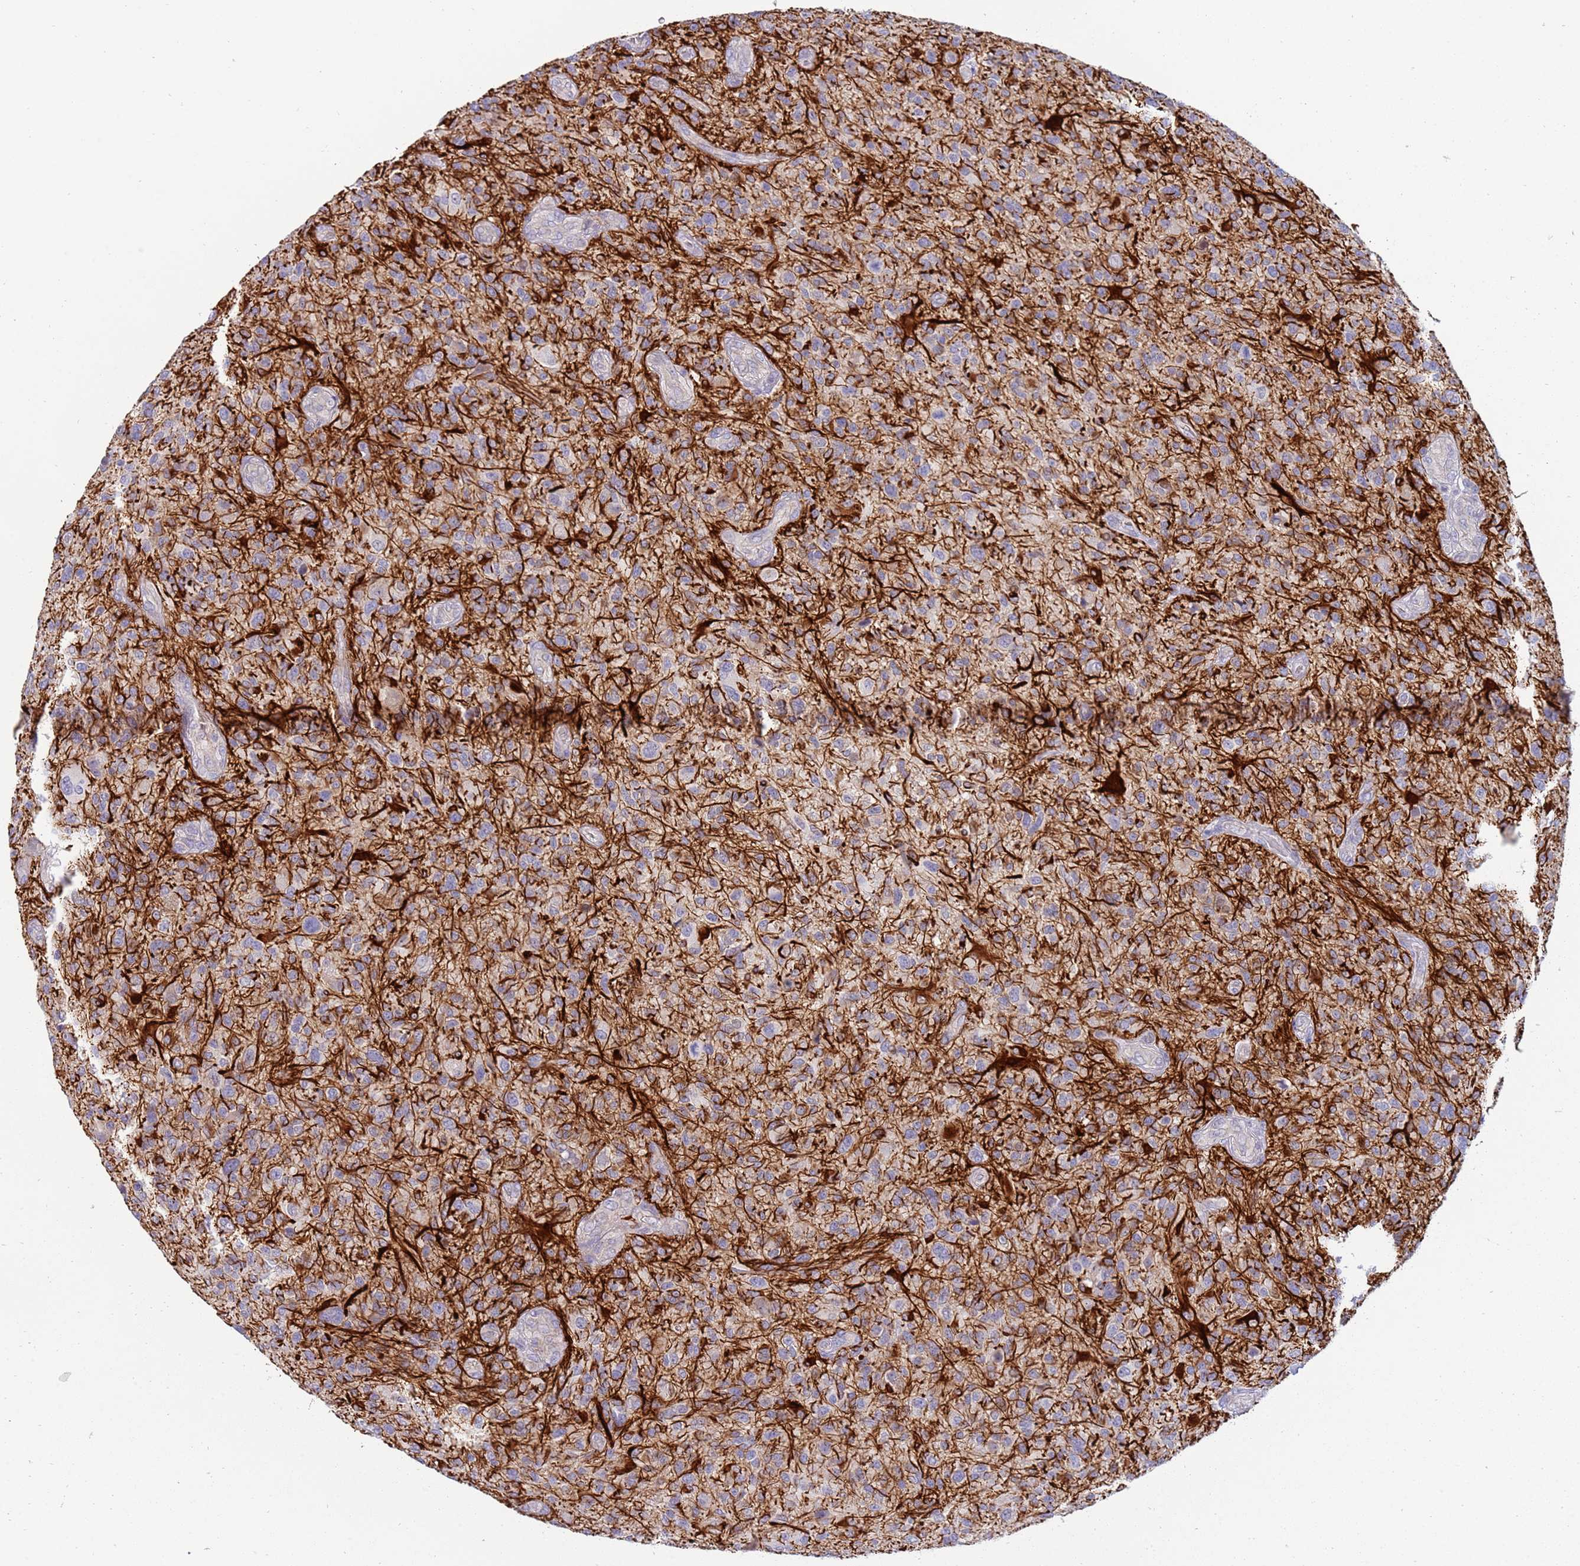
{"staining": {"intensity": "negative", "quantity": "none", "location": "none"}, "tissue": "glioma", "cell_type": "Tumor cells", "image_type": "cancer", "snomed": [{"axis": "morphology", "description": "Glioma, malignant, High grade"}, {"axis": "topography", "description": "Brain"}], "caption": "High magnification brightfield microscopy of high-grade glioma (malignant) stained with DAB (3,3'-diaminobenzidine) (brown) and counterstained with hematoxylin (blue): tumor cells show no significant positivity.", "gene": "STK25", "patient": {"sex": "male", "age": 47}}